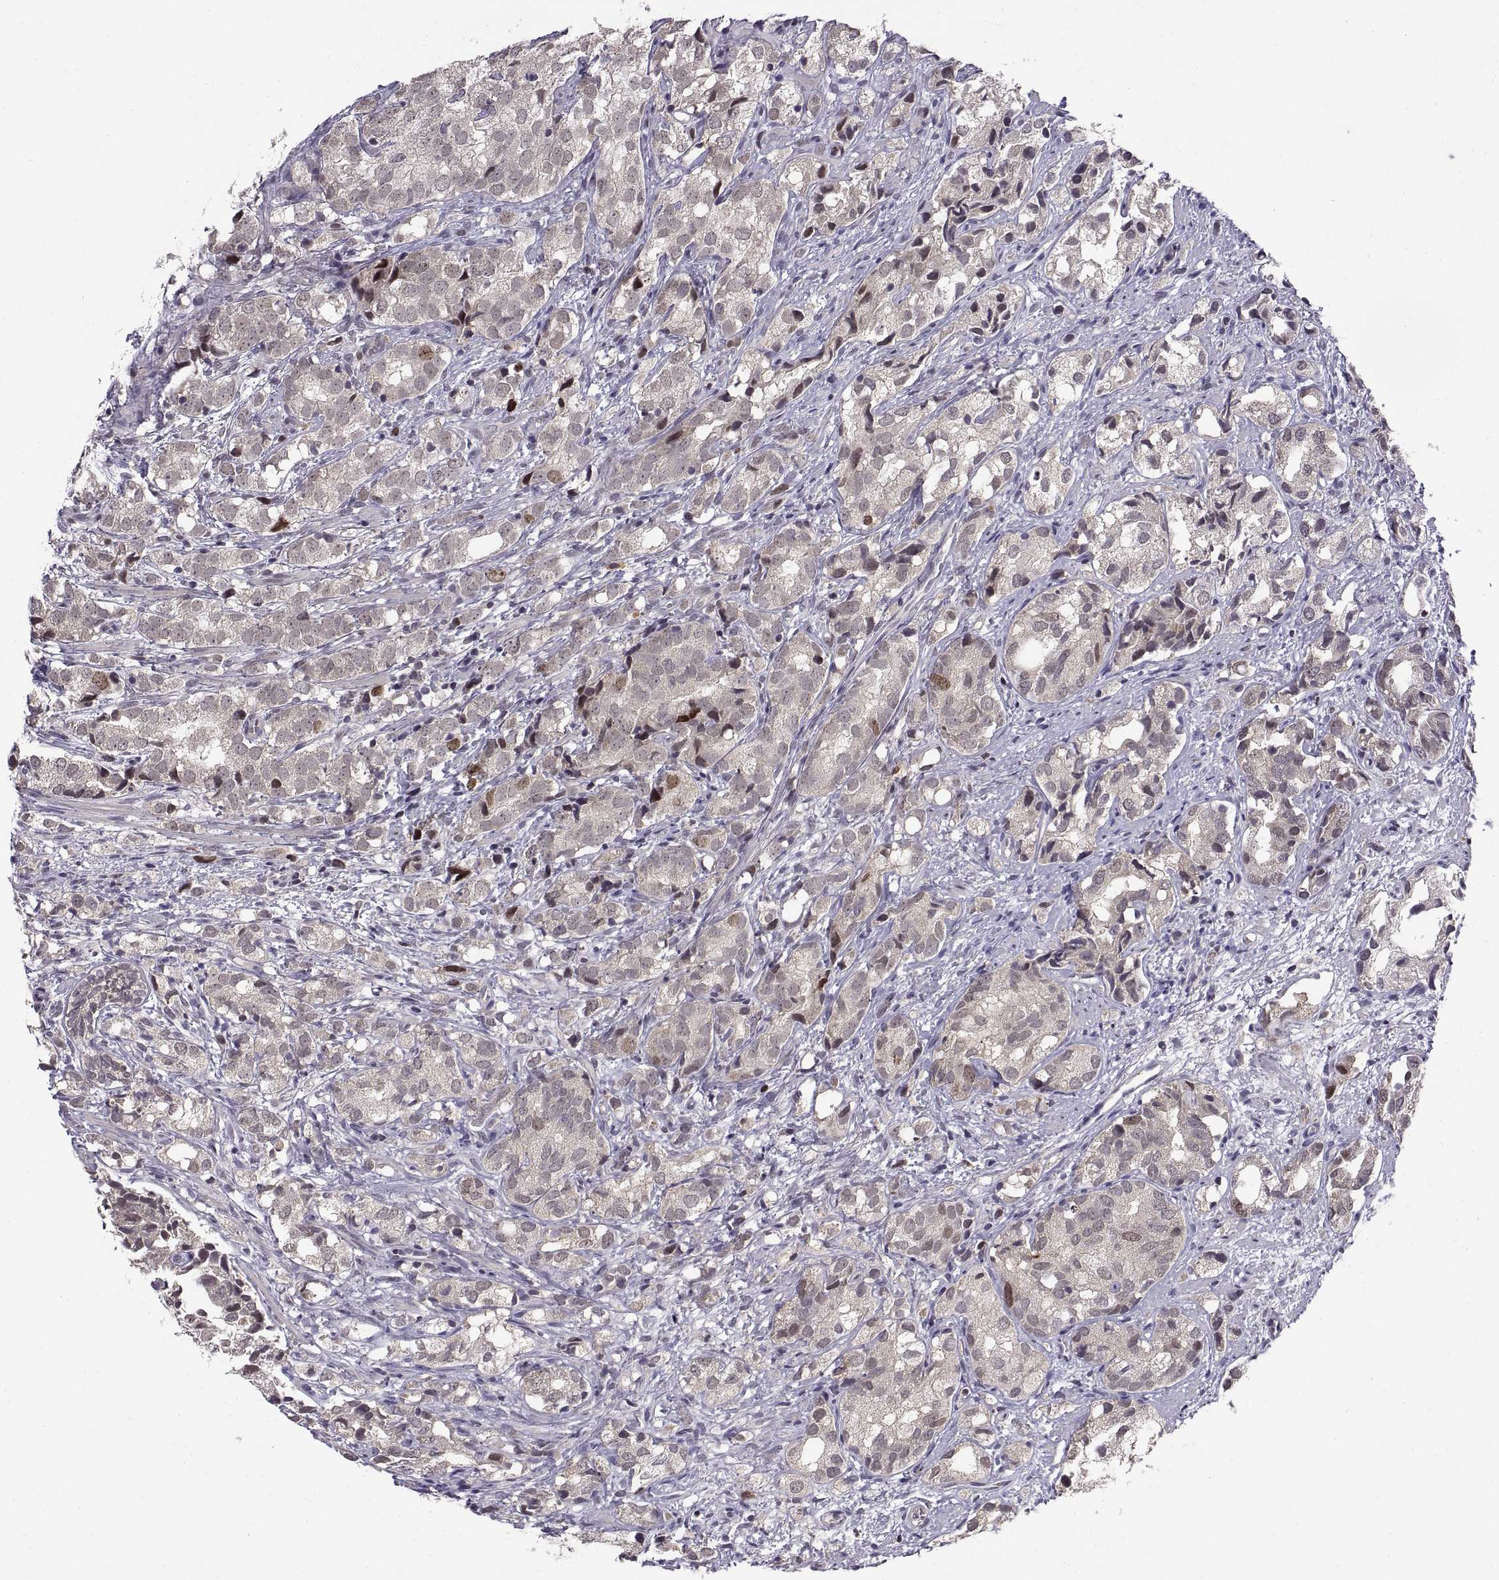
{"staining": {"intensity": "moderate", "quantity": "<25%", "location": "nuclear"}, "tissue": "prostate cancer", "cell_type": "Tumor cells", "image_type": "cancer", "snomed": [{"axis": "morphology", "description": "Adenocarcinoma, High grade"}, {"axis": "topography", "description": "Prostate"}], "caption": "The histopathology image displays immunohistochemical staining of prostate cancer. There is moderate nuclear staining is appreciated in approximately <25% of tumor cells.", "gene": "CHFR", "patient": {"sex": "male", "age": 82}}